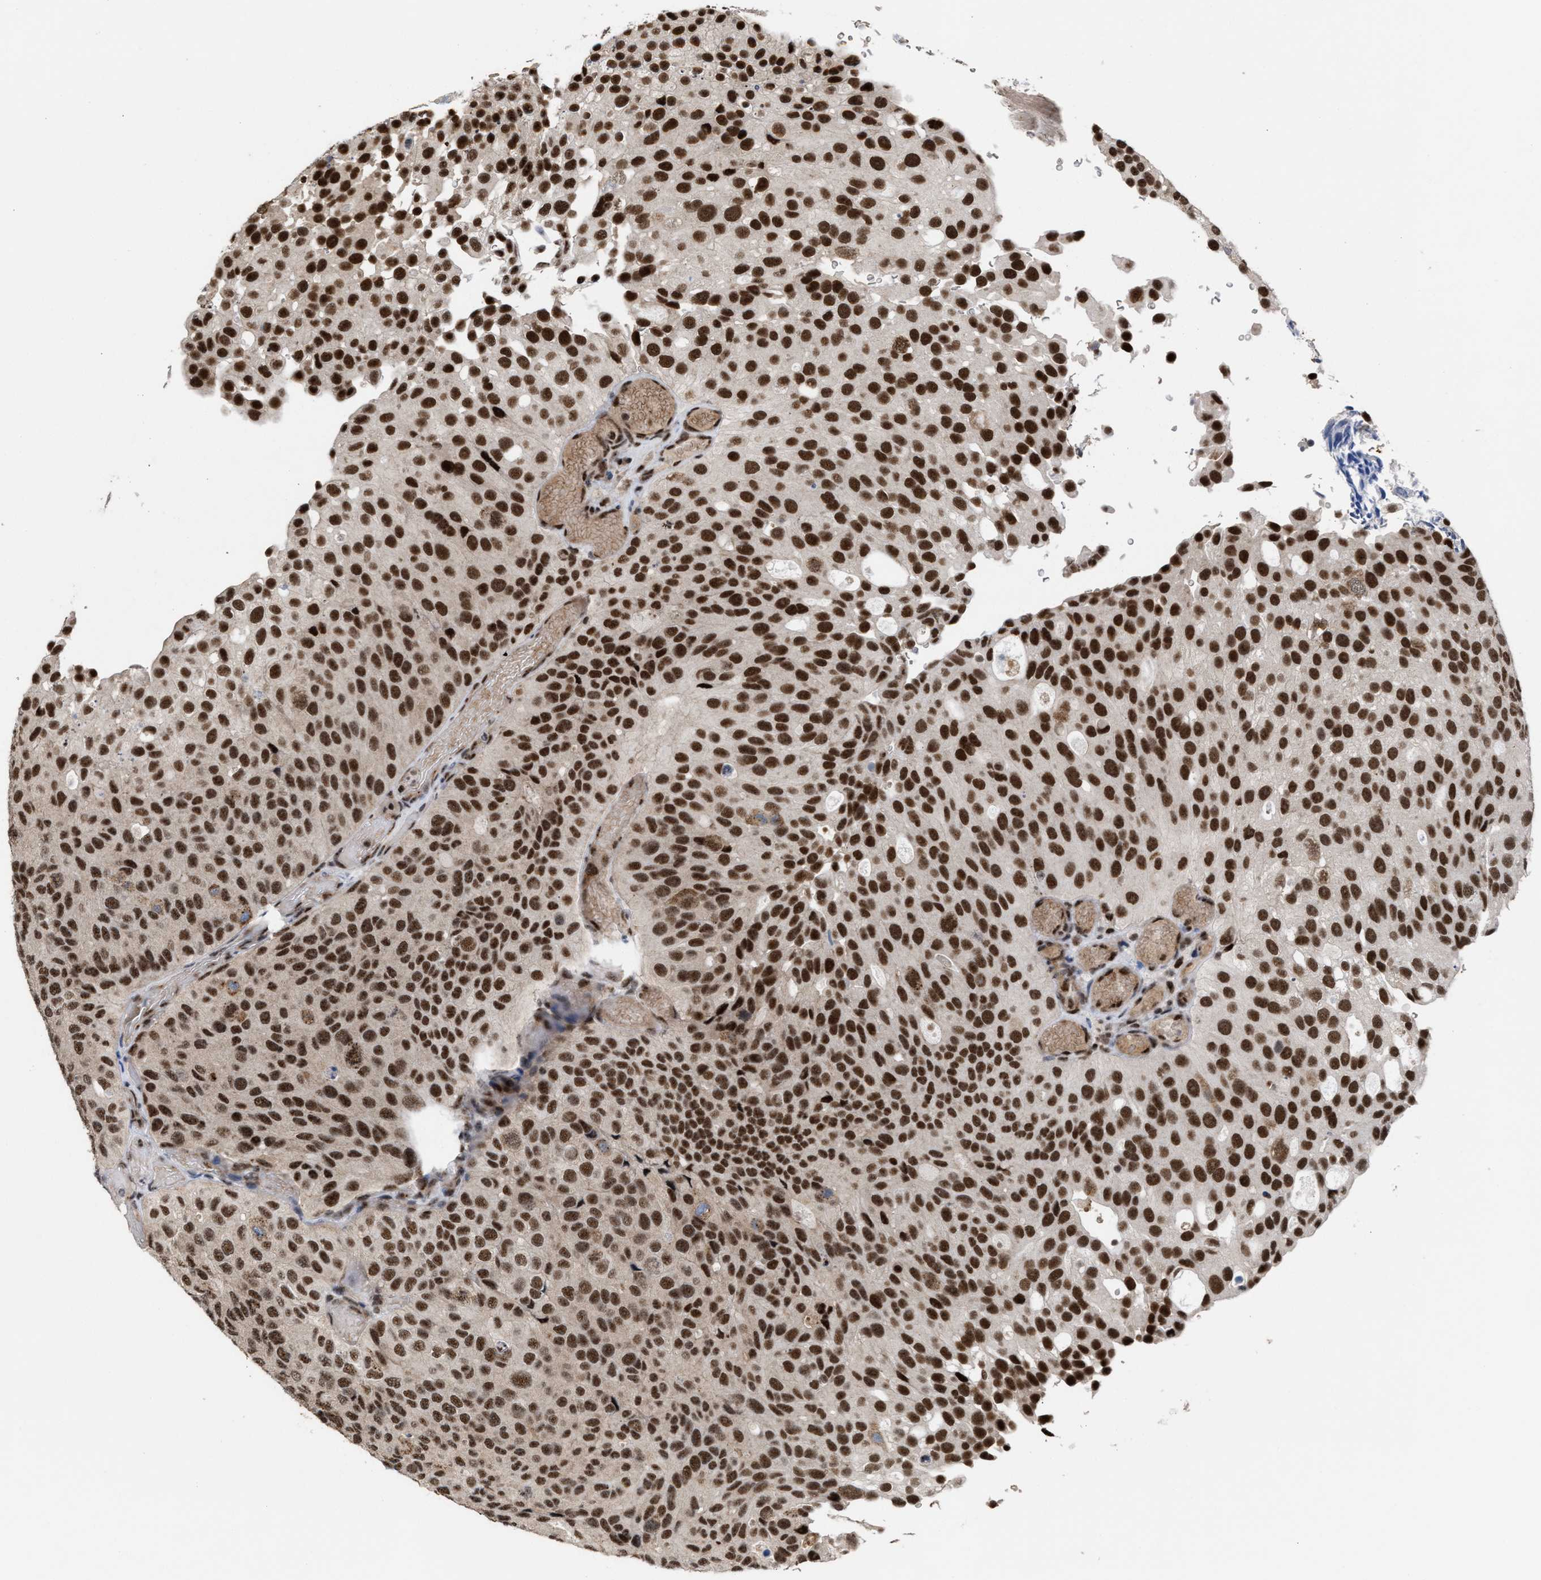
{"staining": {"intensity": "strong", "quantity": ">75%", "location": "nuclear"}, "tissue": "urothelial cancer", "cell_type": "Tumor cells", "image_type": "cancer", "snomed": [{"axis": "morphology", "description": "Urothelial carcinoma, Low grade"}, {"axis": "topography", "description": "Urinary bladder"}], "caption": "Immunohistochemistry photomicrograph of neoplastic tissue: urothelial cancer stained using IHC reveals high levels of strong protein expression localized specifically in the nuclear of tumor cells, appearing as a nuclear brown color.", "gene": "EIF4A3", "patient": {"sex": "male", "age": 78}}